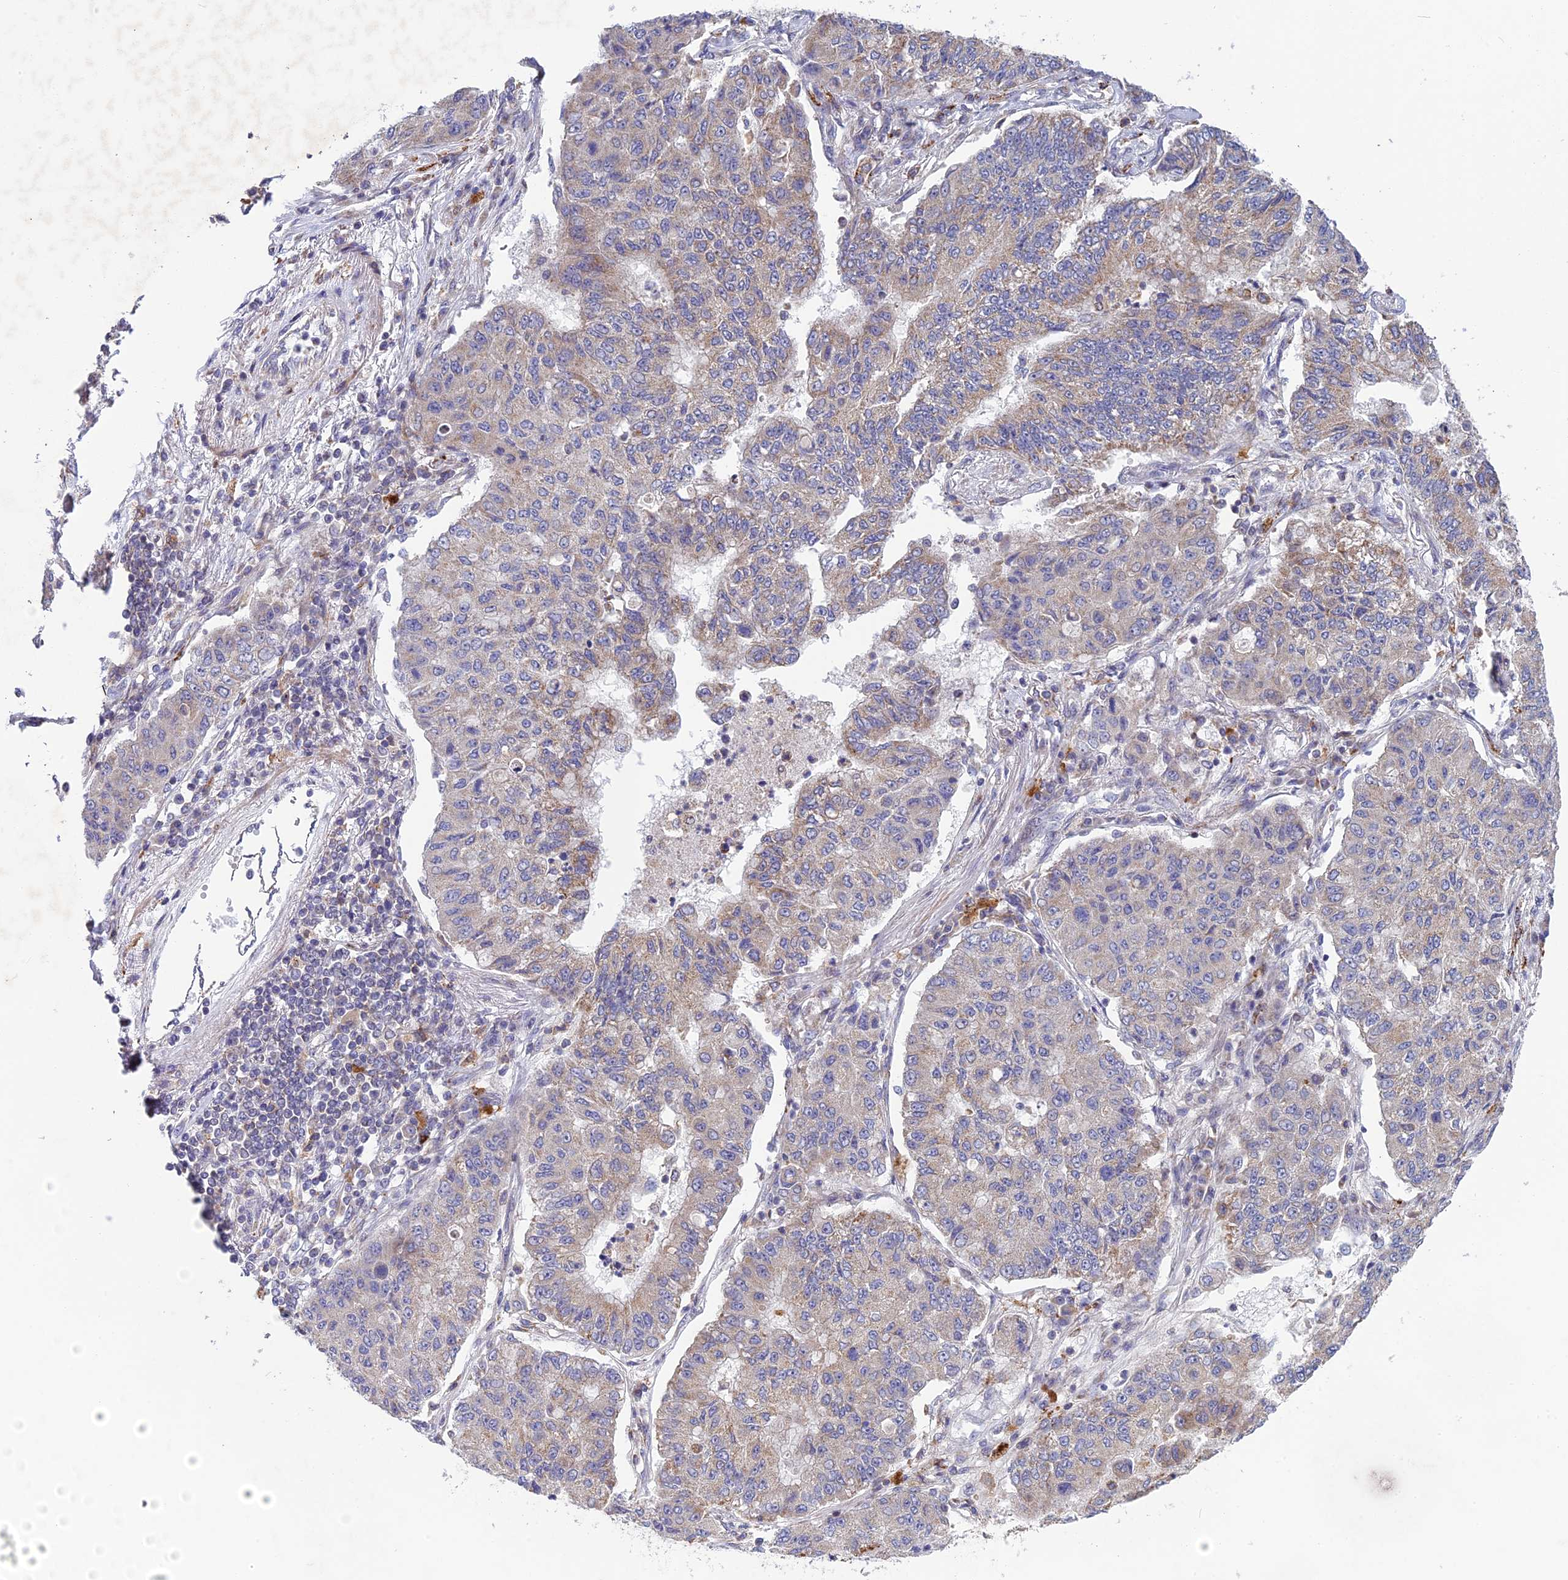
{"staining": {"intensity": "weak", "quantity": "<25%", "location": "cytoplasmic/membranous"}, "tissue": "lung cancer", "cell_type": "Tumor cells", "image_type": "cancer", "snomed": [{"axis": "morphology", "description": "Squamous cell carcinoma, NOS"}, {"axis": "topography", "description": "Lung"}], "caption": "Immunohistochemistry micrograph of human lung cancer (squamous cell carcinoma) stained for a protein (brown), which displays no staining in tumor cells.", "gene": "BLTP2", "patient": {"sex": "male", "age": 74}}